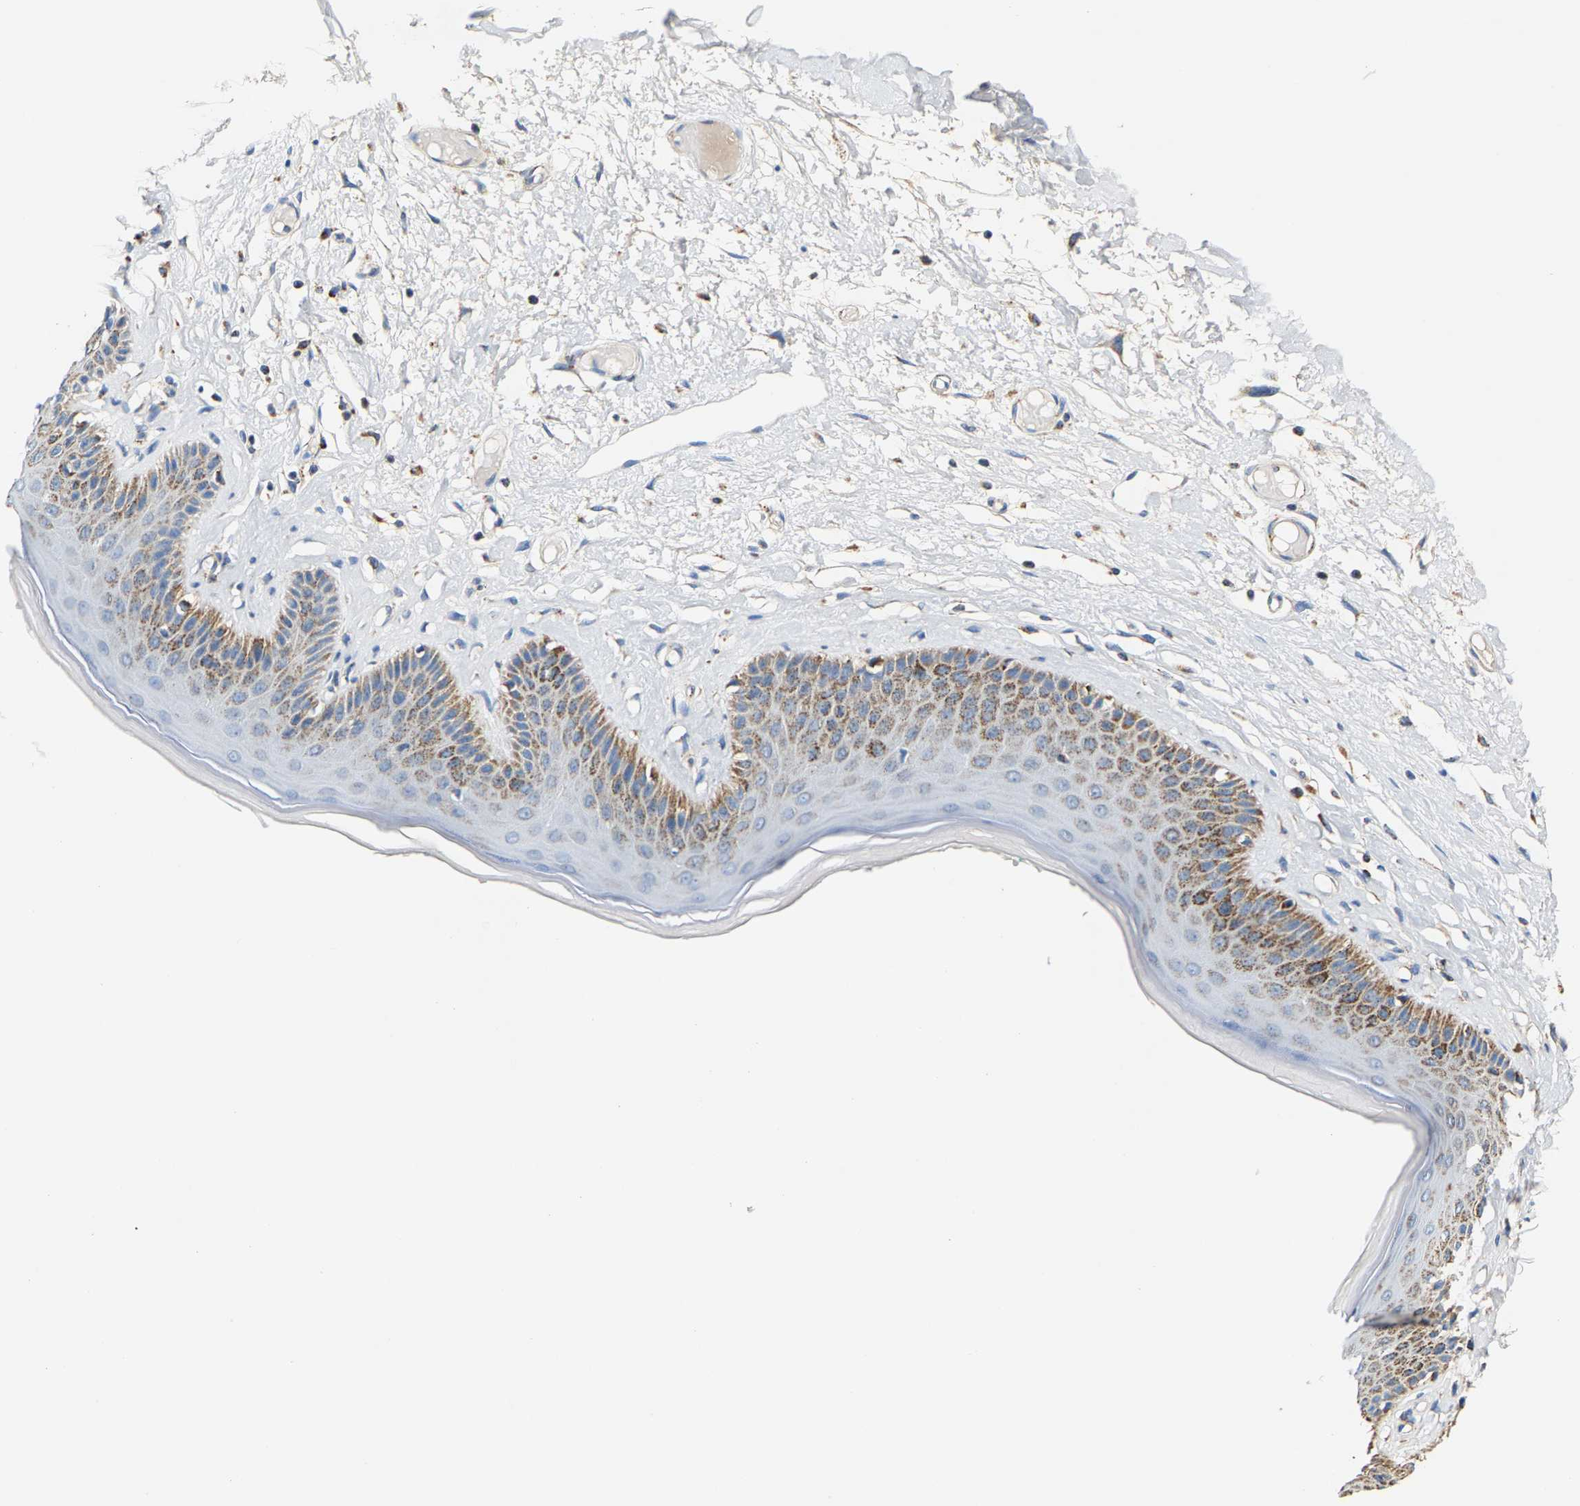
{"staining": {"intensity": "moderate", "quantity": ">75%", "location": "cytoplasmic/membranous"}, "tissue": "skin", "cell_type": "Epidermal cells", "image_type": "normal", "snomed": [{"axis": "morphology", "description": "Normal tissue, NOS"}, {"axis": "topography", "description": "Vulva"}], "caption": "This photomicrograph reveals immunohistochemistry staining of normal skin, with medium moderate cytoplasmic/membranous positivity in about >75% of epidermal cells.", "gene": "SHMT2", "patient": {"sex": "female", "age": 73}}